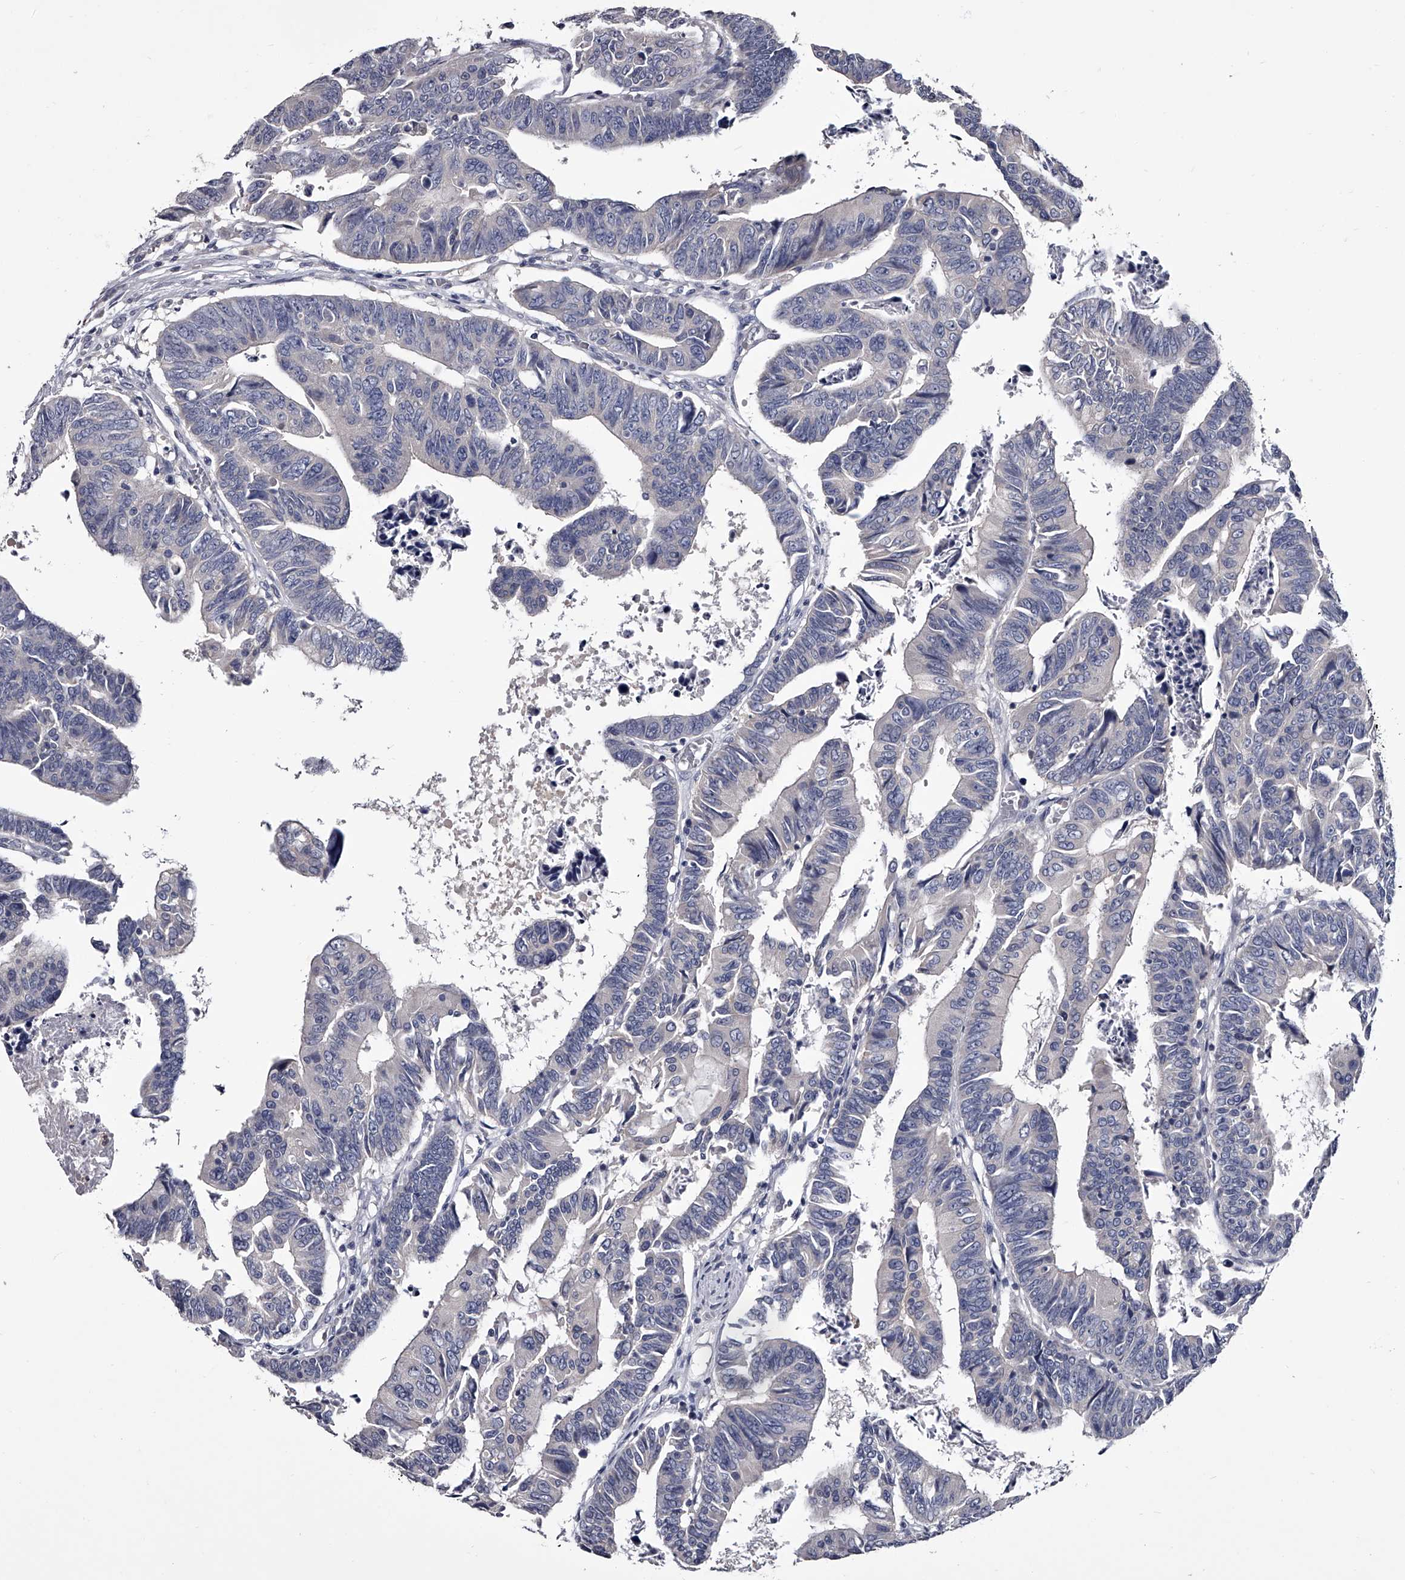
{"staining": {"intensity": "negative", "quantity": "none", "location": "none"}, "tissue": "colorectal cancer", "cell_type": "Tumor cells", "image_type": "cancer", "snomed": [{"axis": "morphology", "description": "Adenocarcinoma, NOS"}, {"axis": "topography", "description": "Rectum"}], "caption": "Human adenocarcinoma (colorectal) stained for a protein using immunohistochemistry exhibits no staining in tumor cells.", "gene": "GAPVD1", "patient": {"sex": "female", "age": 65}}